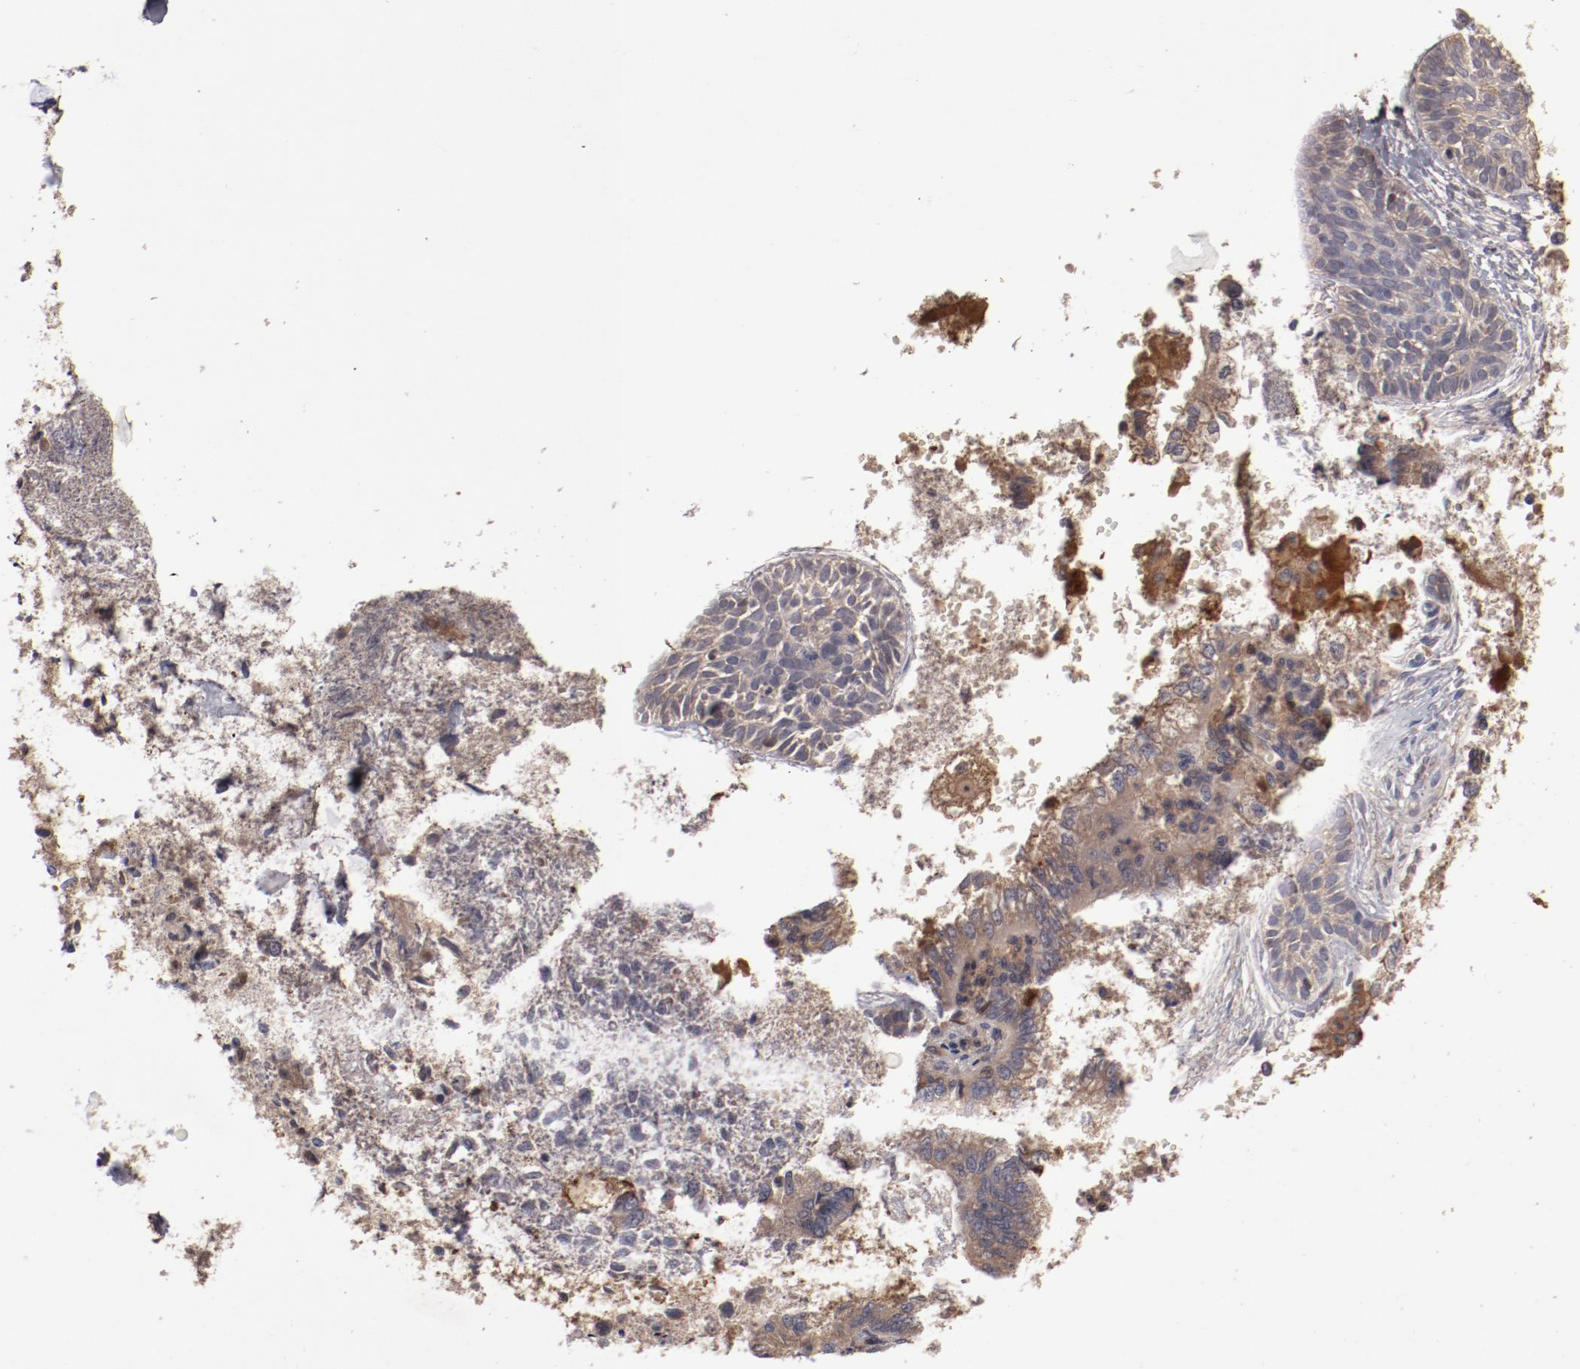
{"staining": {"intensity": "moderate", "quantity": ">75%", "location": "cytoplasmic/membranous"}, "tissue": "skin cancer", "cell_type": "Tumor cells", "image_type": "cancer", "snomed": [{"axis": "morphology", "description": "Normal tissue, NOS"}, {"axis": "morphology", "description": "Basal cell carcinoma"}, {"axis": "topography", "description": "Skin"}], "caption": "A medium amount of moderate cytoplasmic/membranous positivity is present in approximately >75% of tumor cells in basal cell carcinoma (skin) tissue.", "gene": "CP", "patient": {"sex": "male", "age": 63}}